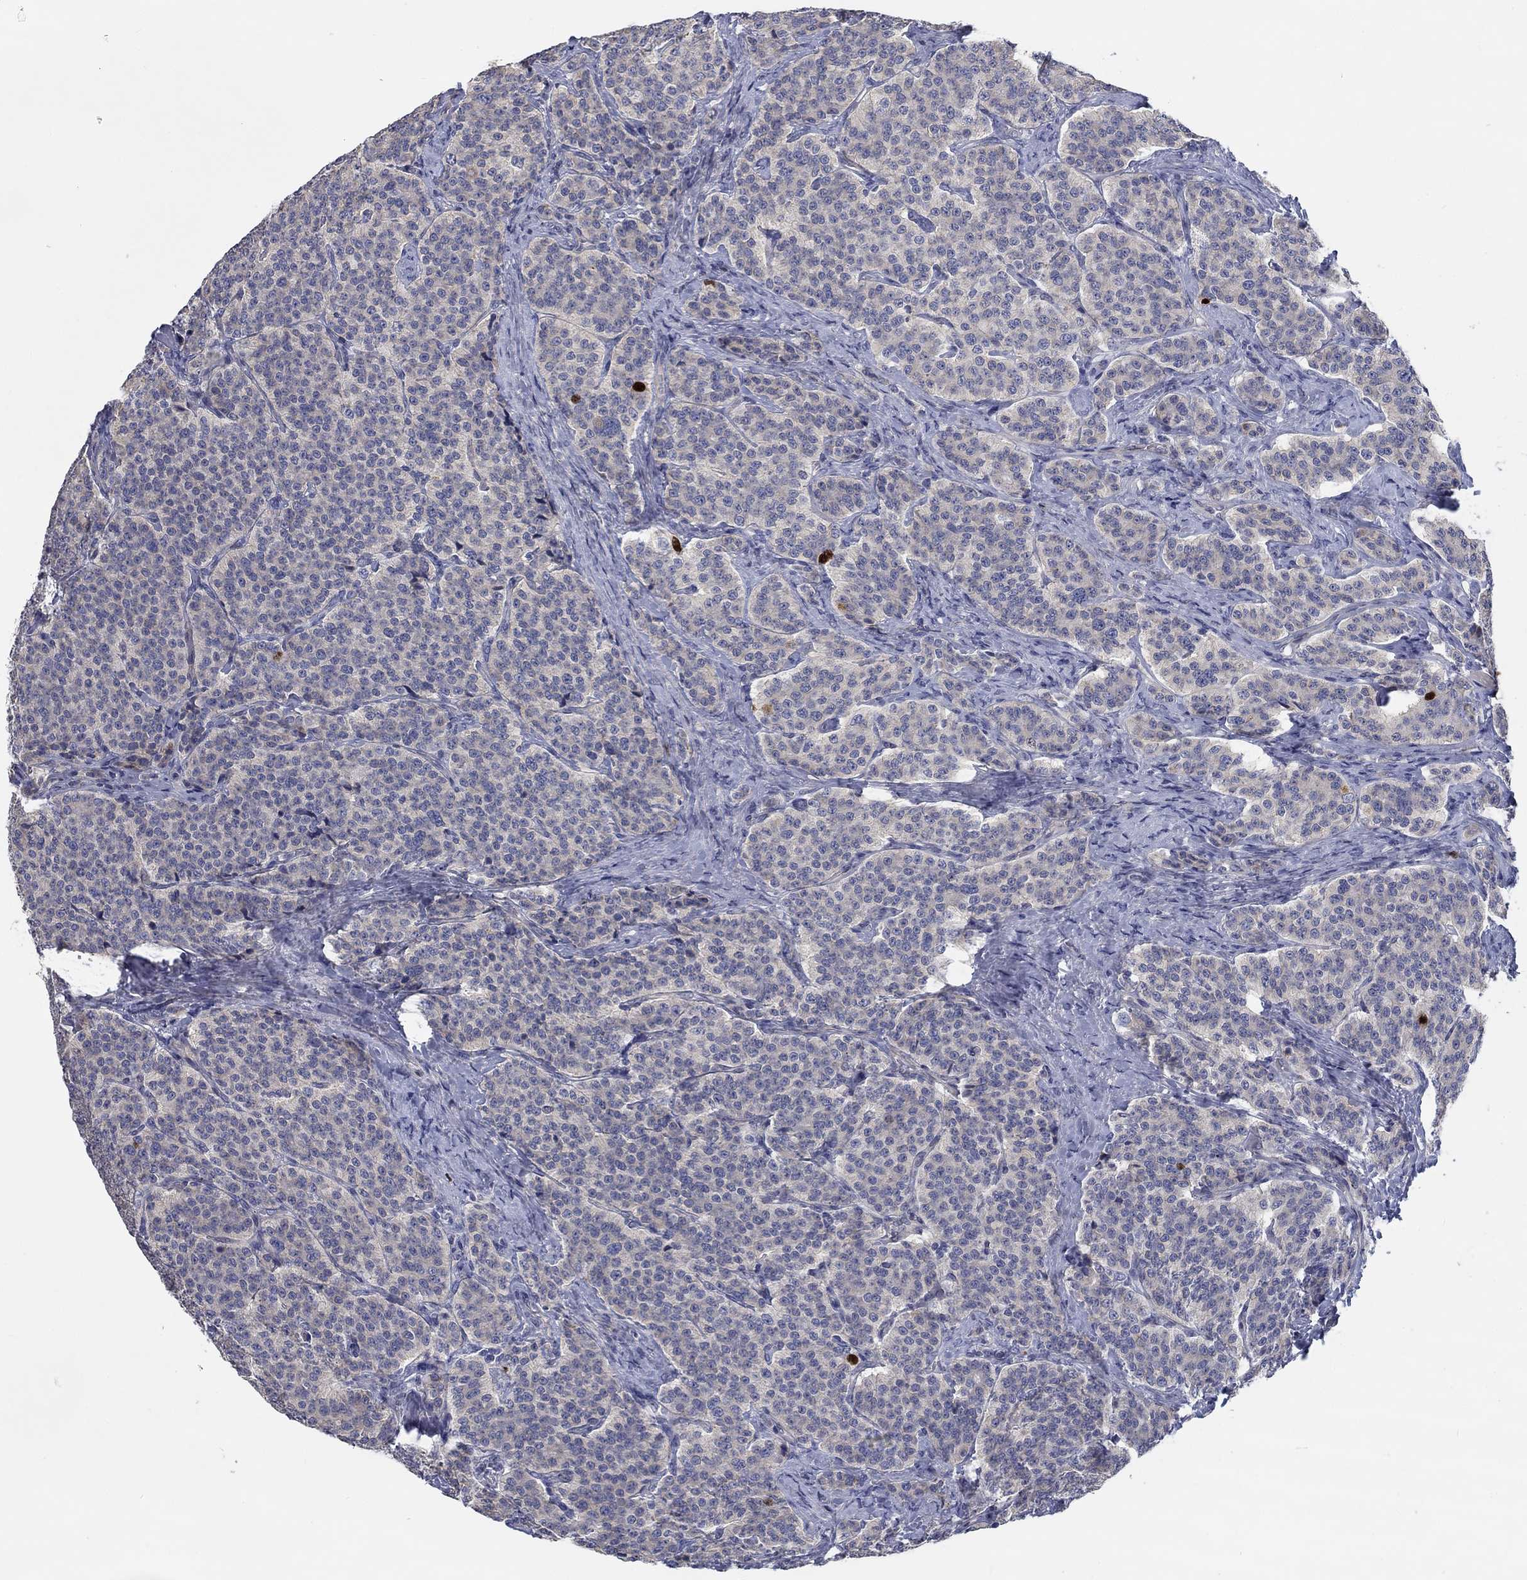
{"staining": {"intensity": "strong", "quantity": "<25%", "location": "nuclear"}, "tissue": "carcinoid", "cell_type": "Tumor cells", "image_type": "cancer", "snomed": [{"axis": "morphology", "description": "Carcinoid, malignant, NOS"}, {"axis": "topography", "description": "Small intestine"}], "caption": "Approximately <25% of tumor cells in human carcinoid (malignant) reveal strong nuclear protein staining as visualized by brown immunohistochemical staining.", "gene": "PRC1", "patient": {"sex": "female", "age": 58}}